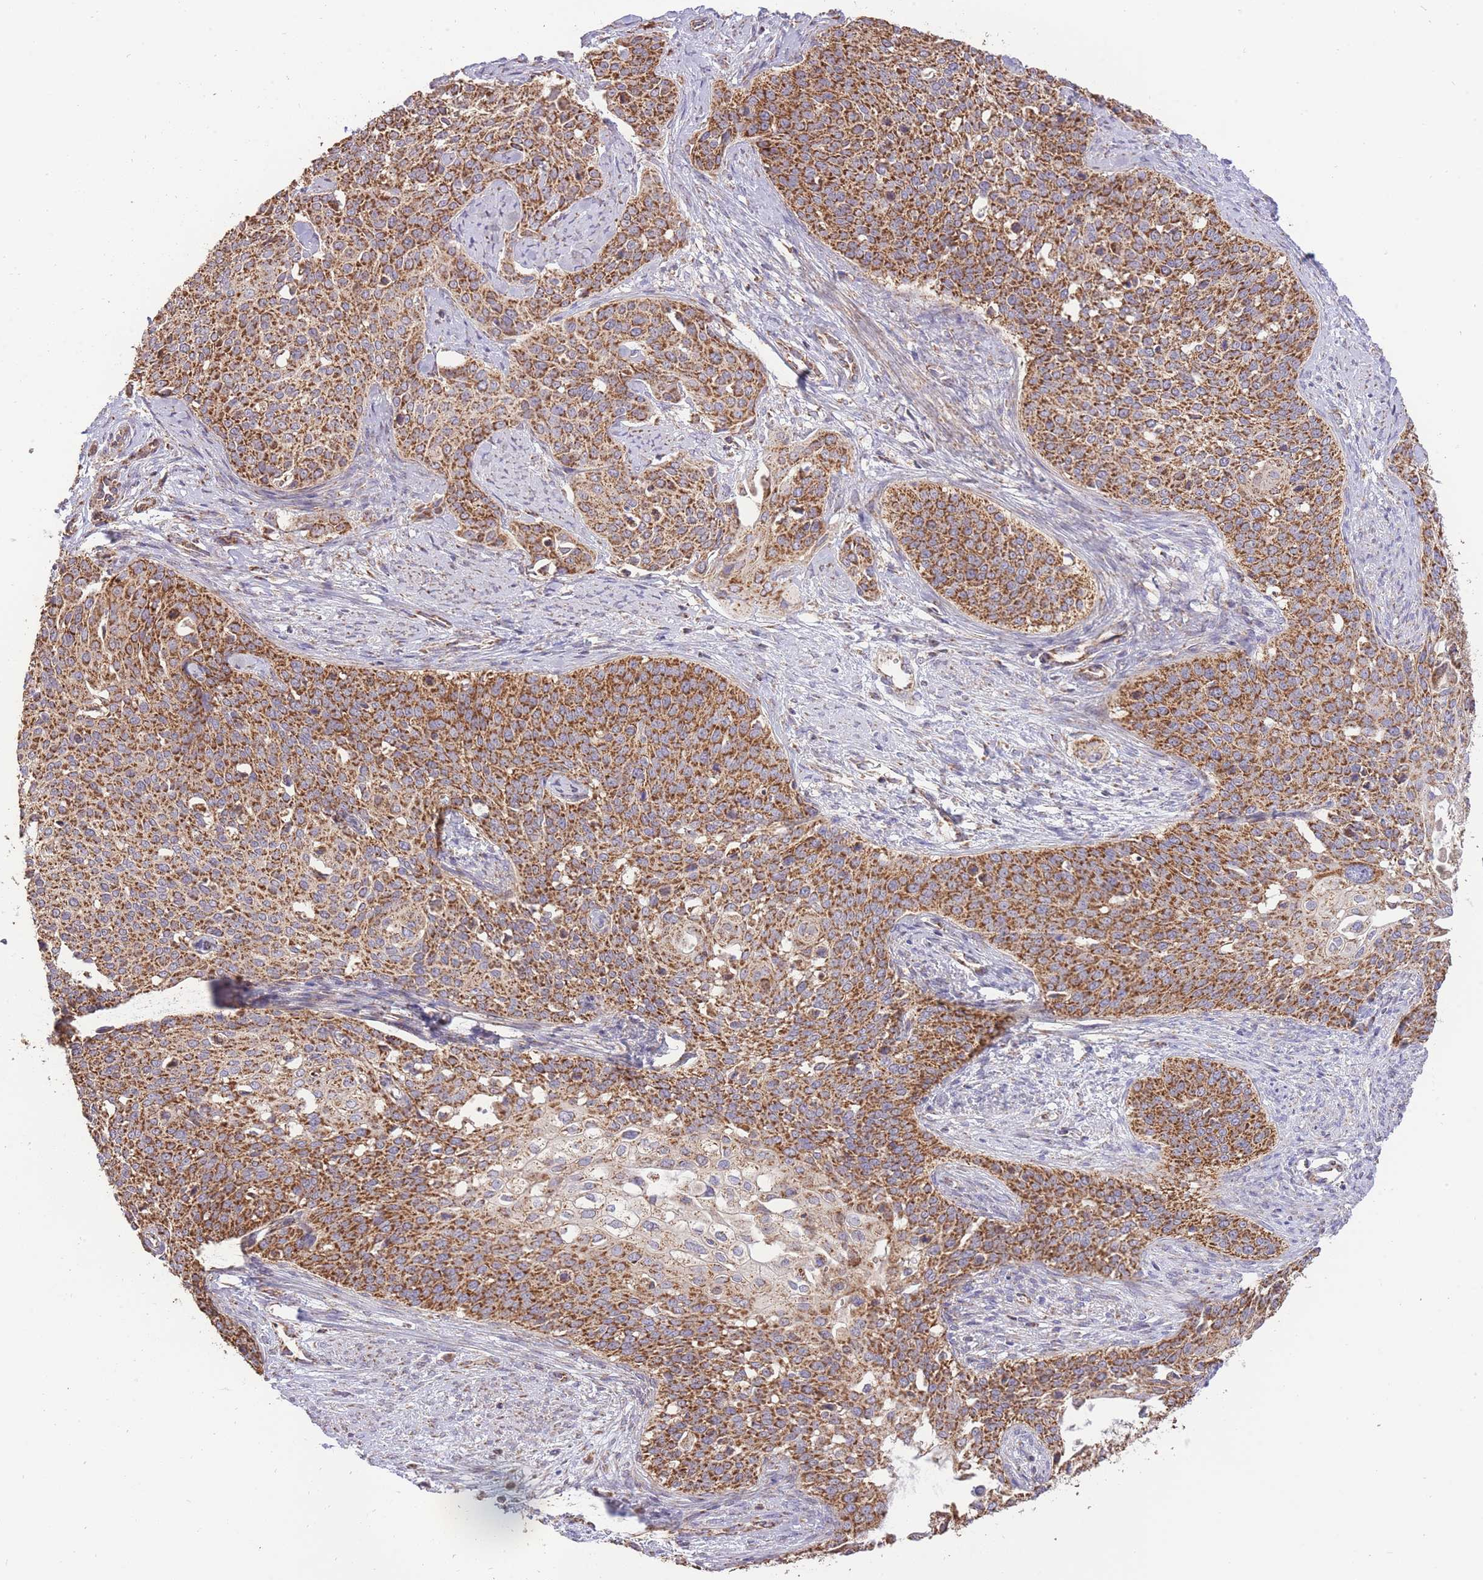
{"staining": {"intensity": "strong", "quantity": ">75%", "location": "cytoplasmic/membranous"}, "tissue": "cervical cancer", "cell_type": "Tumor cells", "image_type": "cancer", "snomed": [{"axis": "morphology", "description": "Squamous cell carcinoma, NOS"}, {"axis": "topography", "description": "Cervix"}], "caption": "An IHC micrograph of tumor tissue is shown. Protein staining in brown labels strong cytoplasmic/membranous positivity in squamous cell carcinoma (cervical) within tumor cells.", "gene": "PREP", "patient": {"sex": "female", "age": 44}}